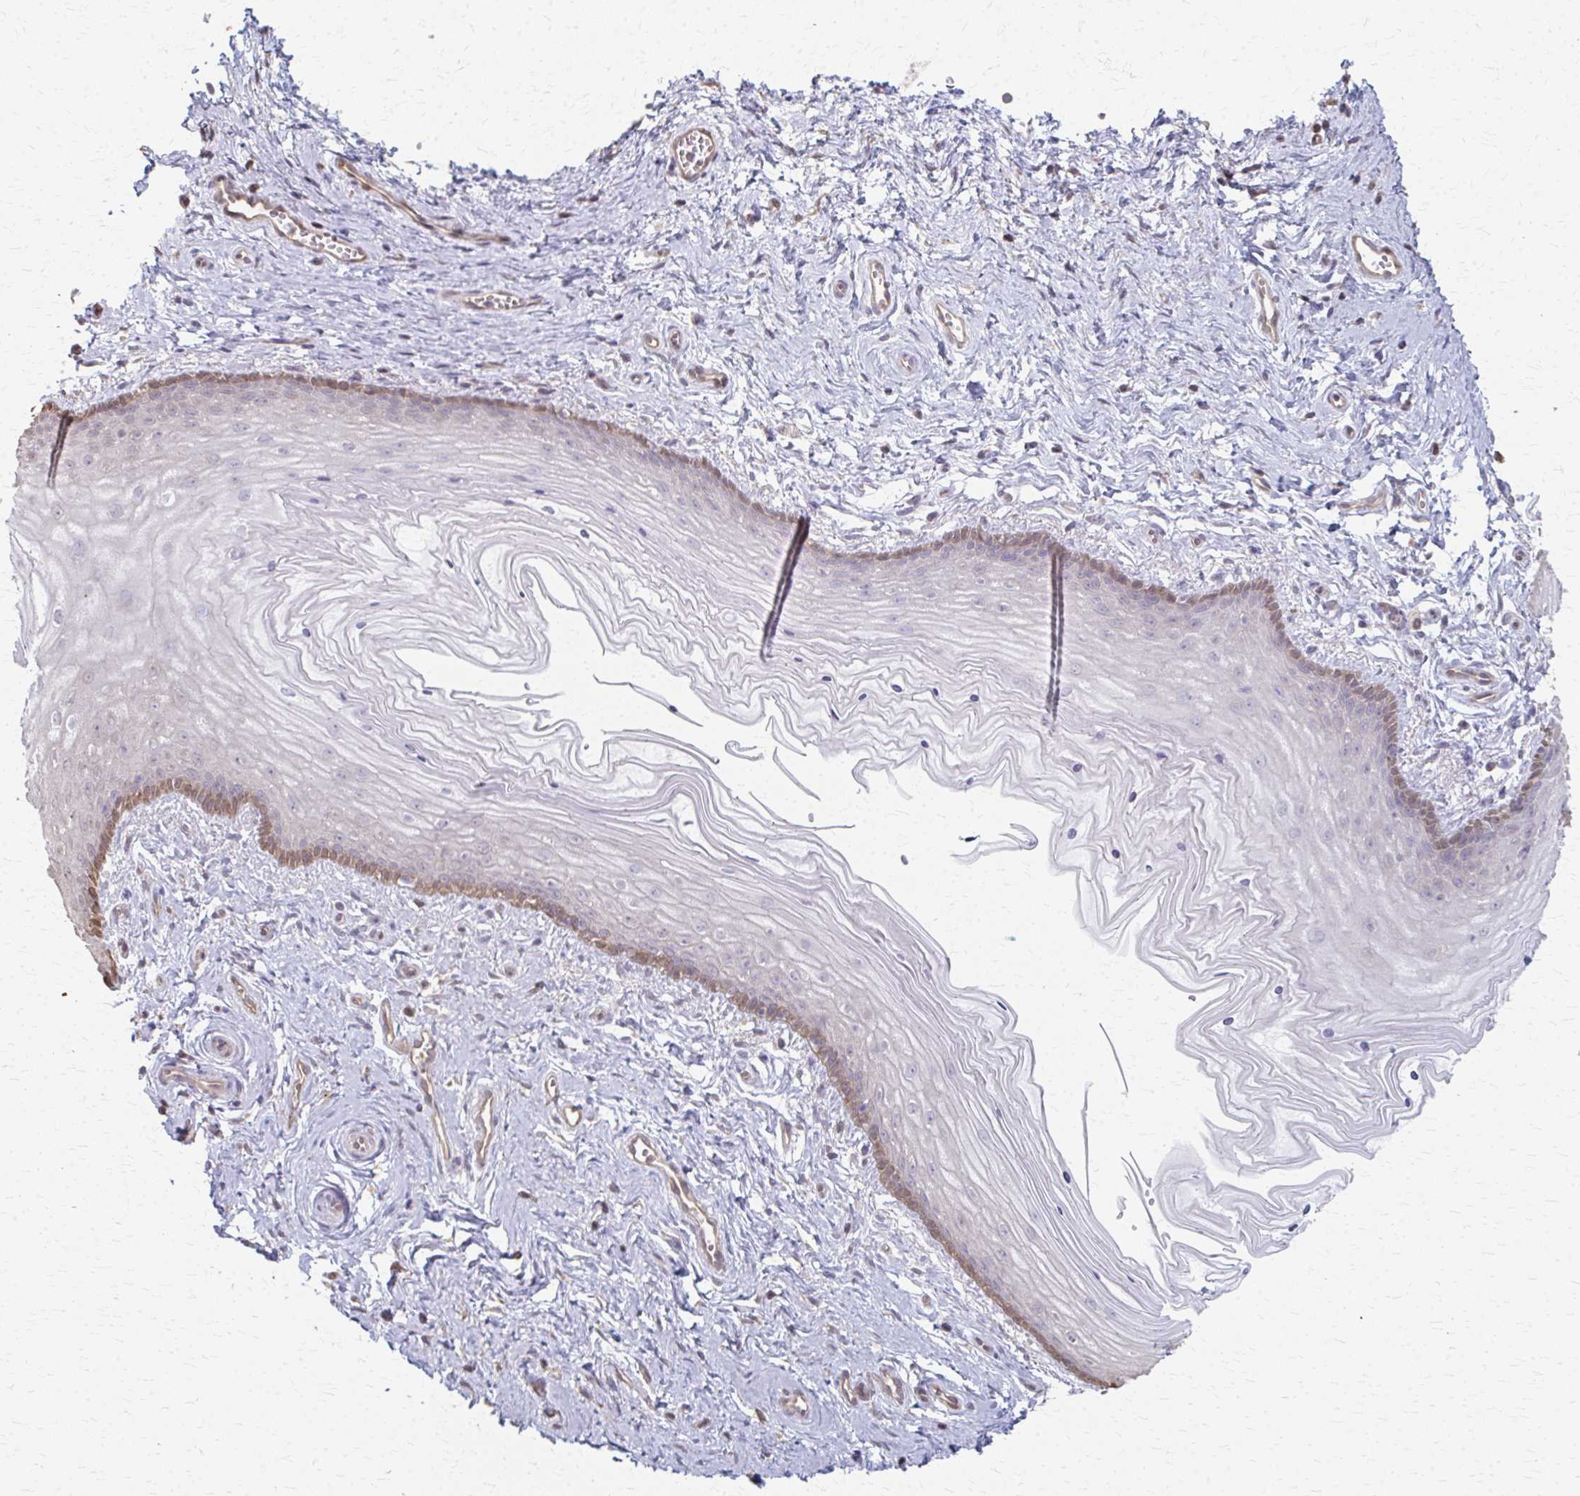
{"staining": {"intensity": "weak", "quantity": "<25%", "location": "cytoplasmic/membranous"}, "tissue": "vagina", "cell_type": "Squamous epithelial cells", "image_type": "normal", "snomed": [{"axis": "morphology", "description": "Normal tissue, NOS"}, {"axis": "topography", "description": "Vagina"}], "caption": "Immunohistochemistry of benign human vagina demonstrates no positivity in squamous epithelial cells. Brightfield microscopy of IHC stained with DAB (brown) and hematoxylin (blue), captured at high magnification.", "gene": "RABGAP1L", "patient": {"sex": "female", "age": 38}}